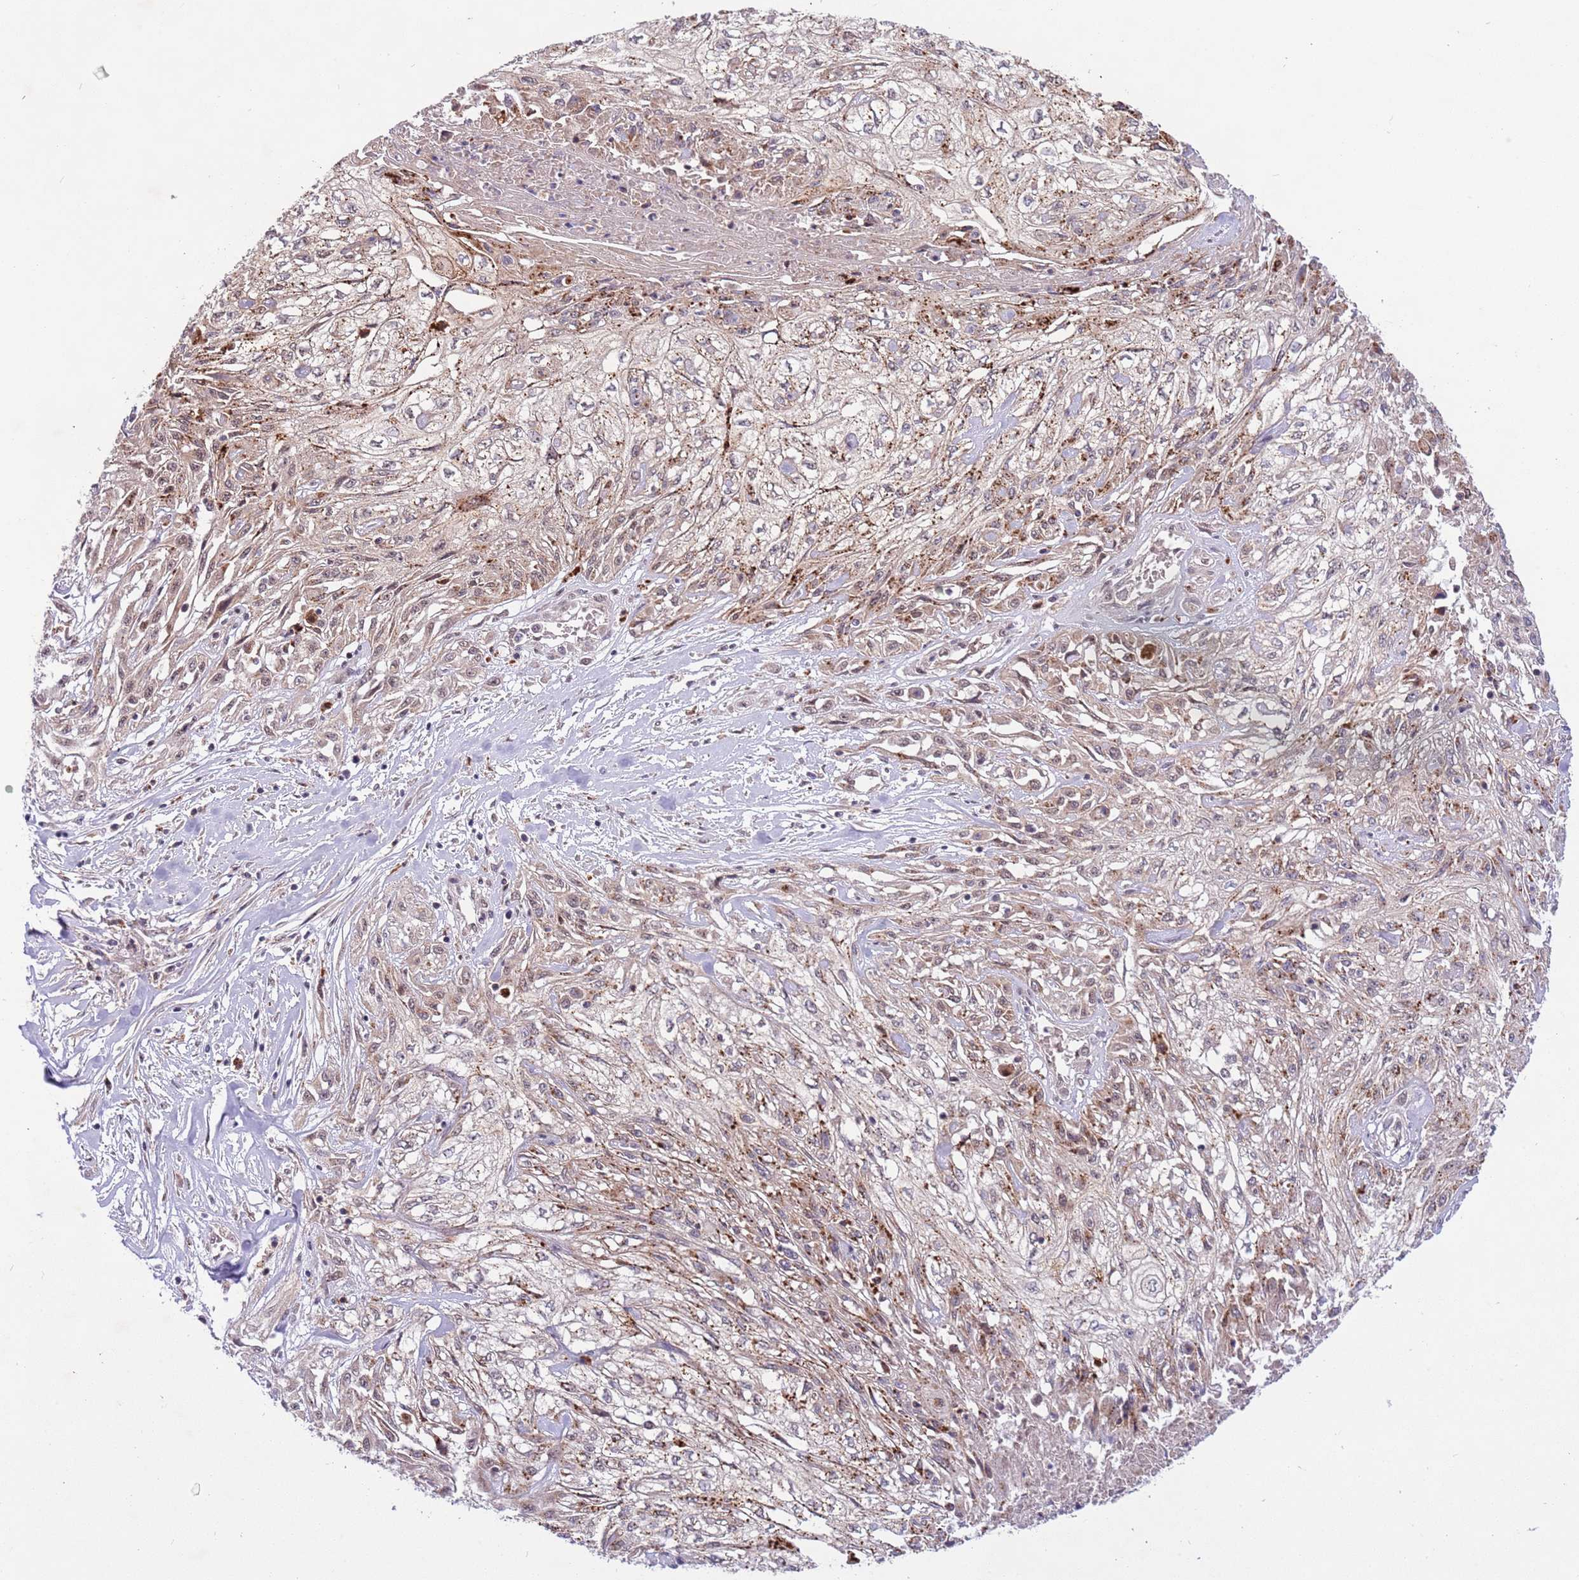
{"staining": {"intensity": "weak", "quantity": "25%-75%", "location": "cytoplasmic/membranous,nuclear"}, "tissue": "skin cancer", "cell_type": "Tumor cells", "image_type": "cancer", "snomed": [{"axis": "morphology", "description": "Squamous cell carcinoma, NOS"}, {"axis": "morphology", "description": "Squamous cell carcinoma, metastatic, NOS"}, {"axis": "topography", "description": "Skin"}, {"axis": "topography", "description": "Lymph node"}], "caption": "There is low levels of weak cytoplasmic/membranous and nuclear staining in tumor cells of skin squamous cell carcinoma, as demonstrated by immunohistochemical staining (brown color).", "gene": "TRIM27", "patient": {"sex": "male", "age": 75}}